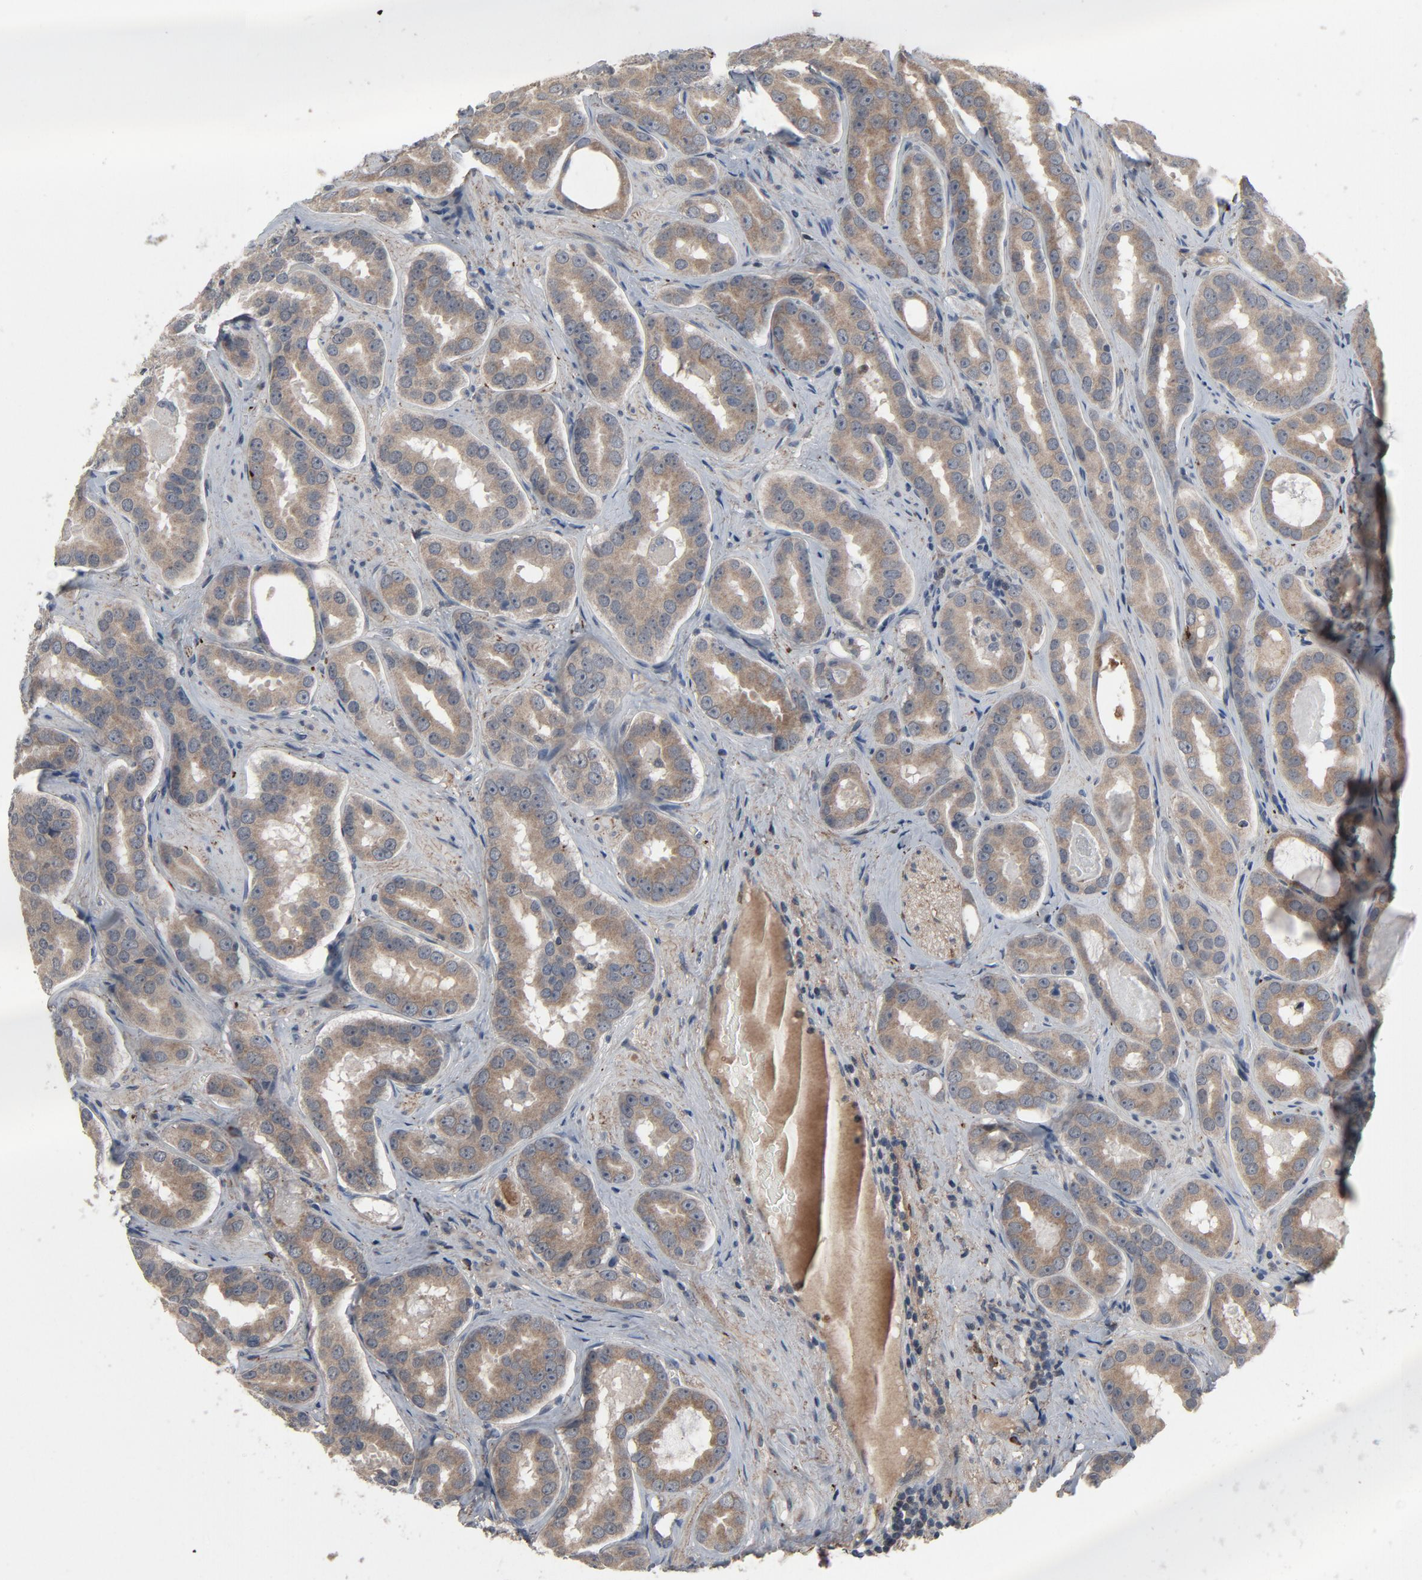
{"staining": {"intensity": "weak", "quantity": ">75%", "location": "cytoplasmic/membranous"}, "tissue": "prostate cancer", "cell_type": "Tumor cells", "image_type": "cancer", "snomed": [{"axis": "morphology", "description": "Adenocarcinoma, Low grade"}, {"axis": "topography", "description": "Prostate"}], "caption": "Human prostate cancer (low-grade adenocarcinoma) stained with a brown dye exhibits weak cytoplasmic/membranous positive expression in approximately >75% of tumor cells.", "gene": "PDZD4", "patient": {"sex": "male", "age": 59}}